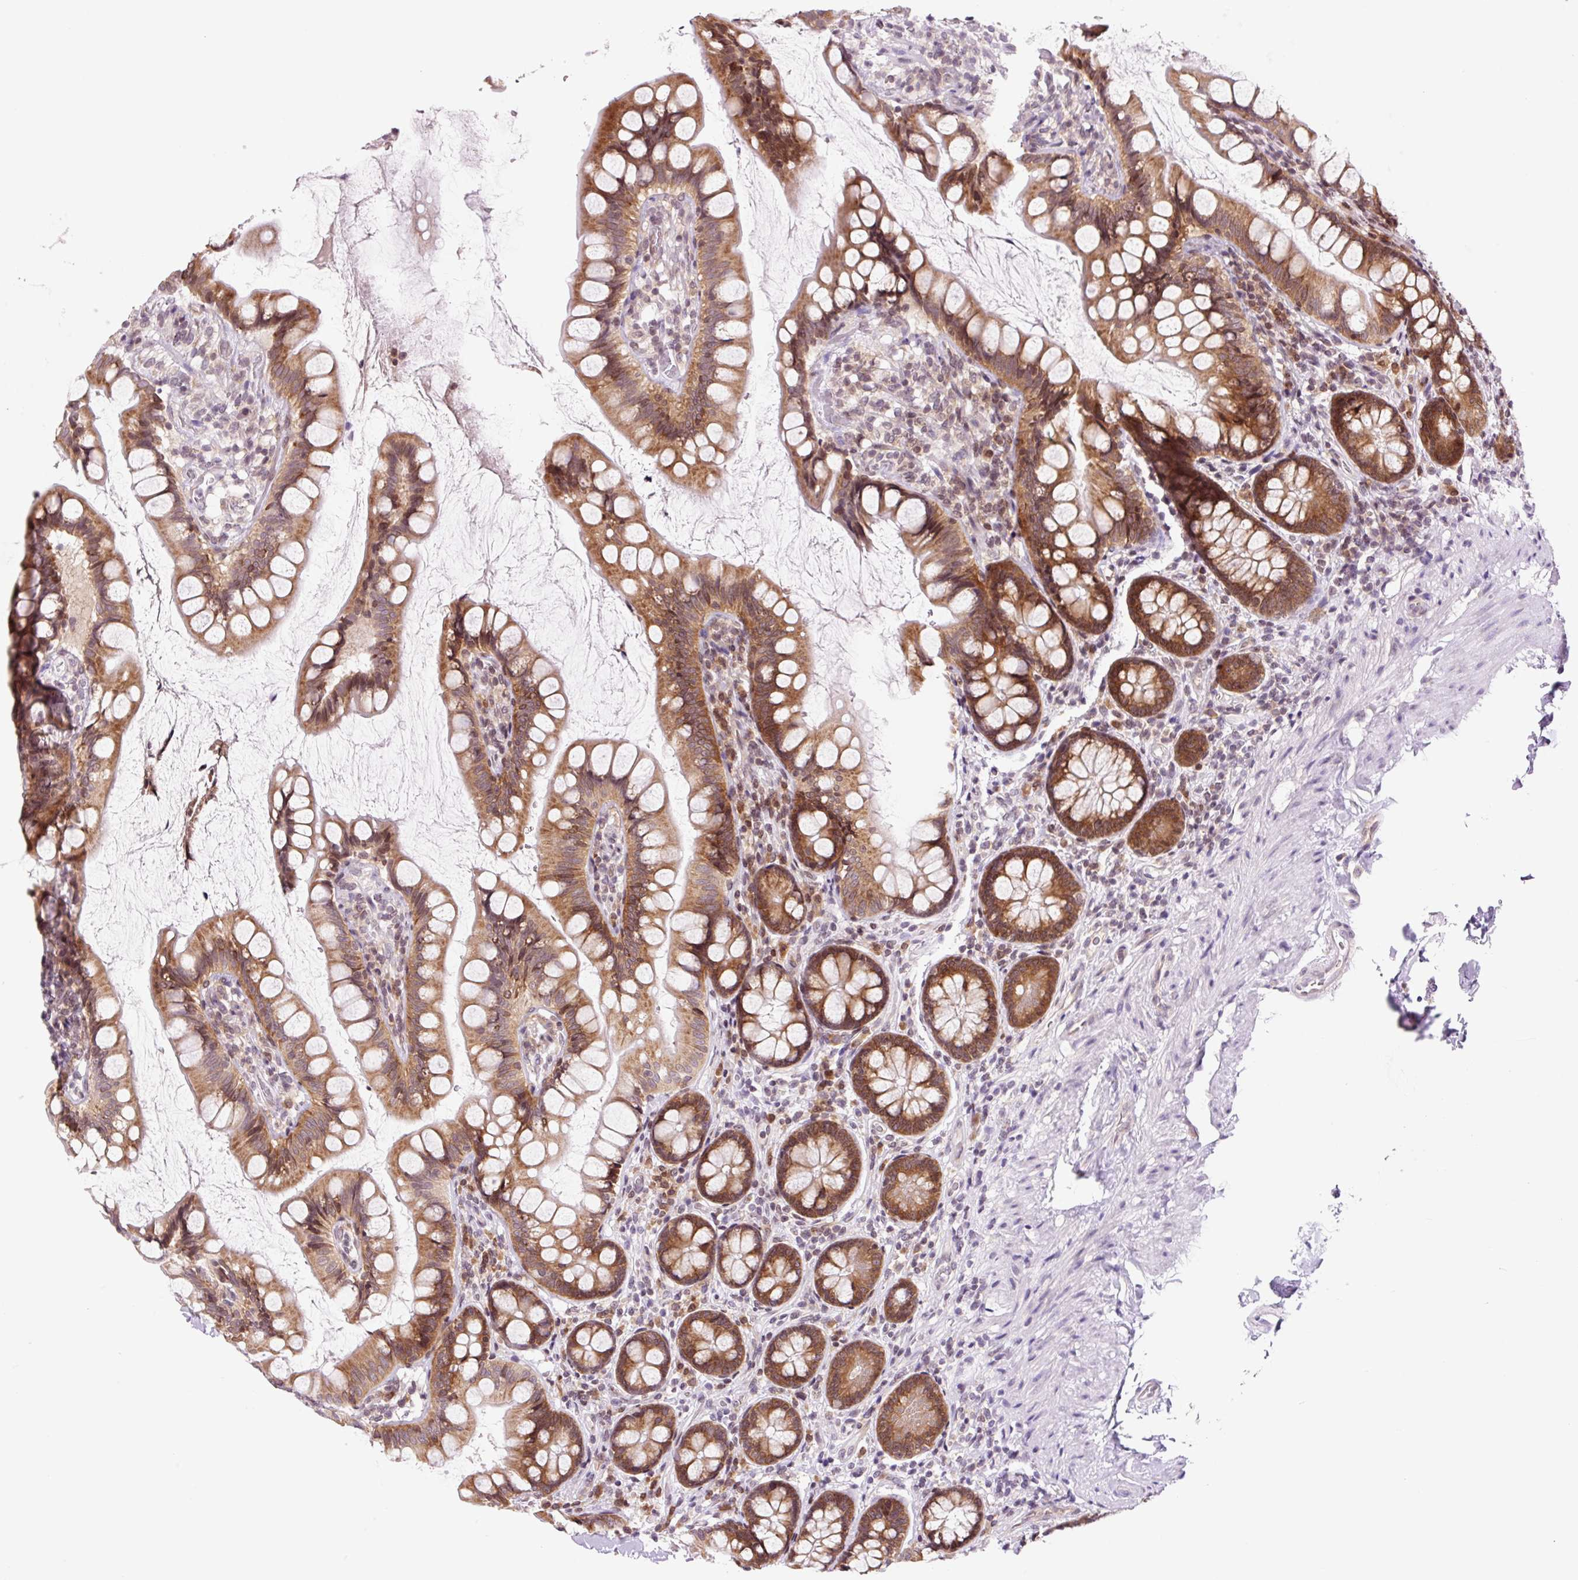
{"staining": {"intensity": "strong", "quantity": ">75%", "location": "cytoplasmic/membranous"}, "tissue": "small intestine", "cell_type": "Glandular cells", "image_type": "normal", "snomed": [{"axis": "morphology", "description": "Normal tissue, NOS"}, {"axis": "topography", "description": "Small intestine"}], "caption": "Normal small intestine reveals strong cytoplasmic/membranous expression in approximately >75% of glandular cells, visualized by immunohistochemistry. The protein of interest is stained brown, and the nuclei are stained in blue (DAB IHC with brightfield microscopy, high magnification).", "gene": "RPL41", "patient": {"sex": "male", "age": 70}}